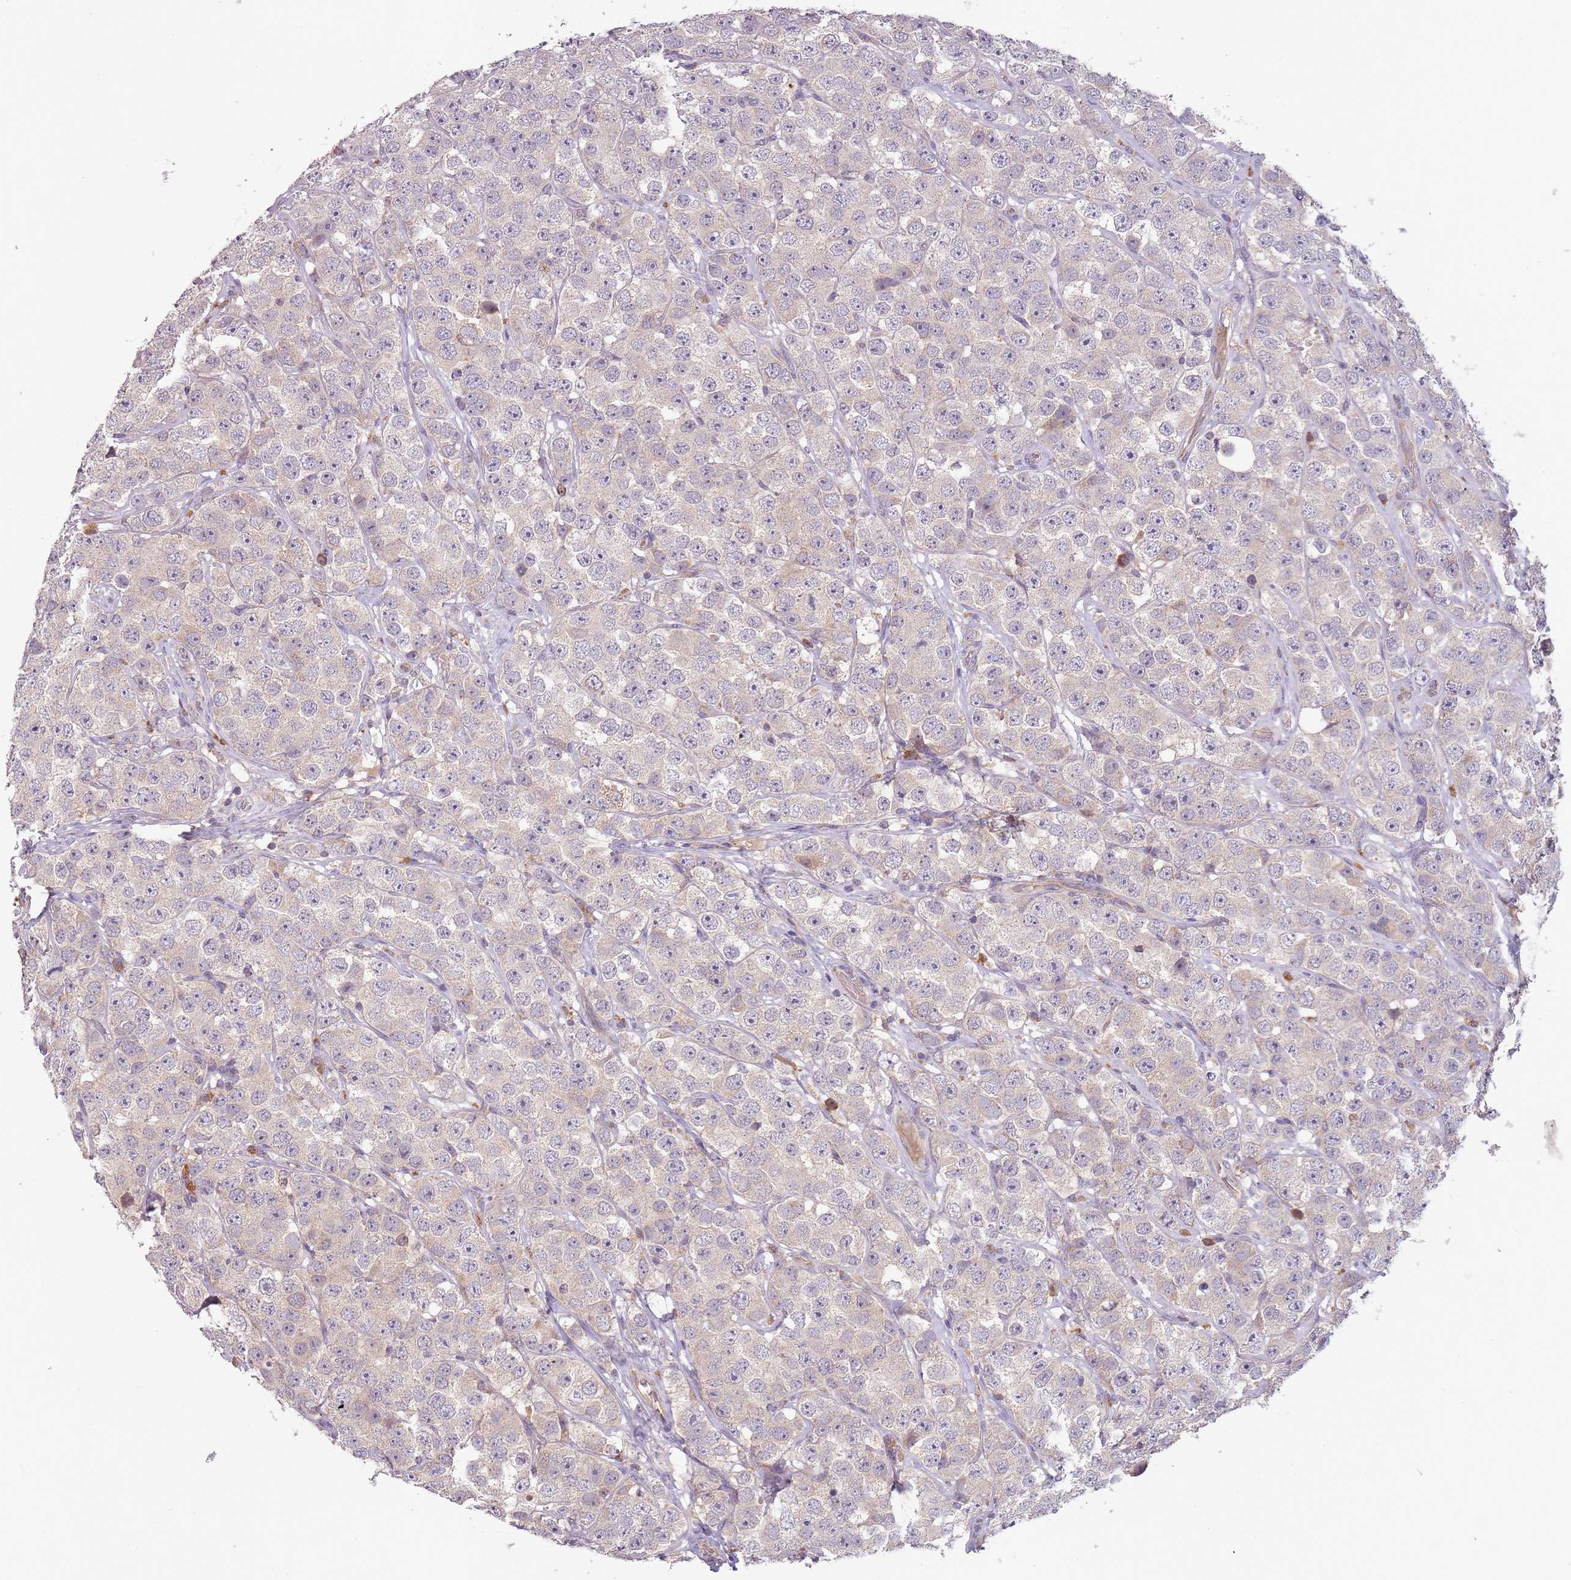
{"staining": {"intensity": "negative", "quantity": "none", "location": "none"}, "tissue": "testis cancer", "cell_type": "Tumor cells", "image_type": "cancer", "snomed": [{"axis": "morphology", "description": "Seminoma, NOS"}, {"axis": "topography", "description": "Testis"}], "caption": "The histopathology image reveals no staining of tumor cells in testis cancer.", "gene": "FECH", "patient": {"sex": "male", "age": 28}}